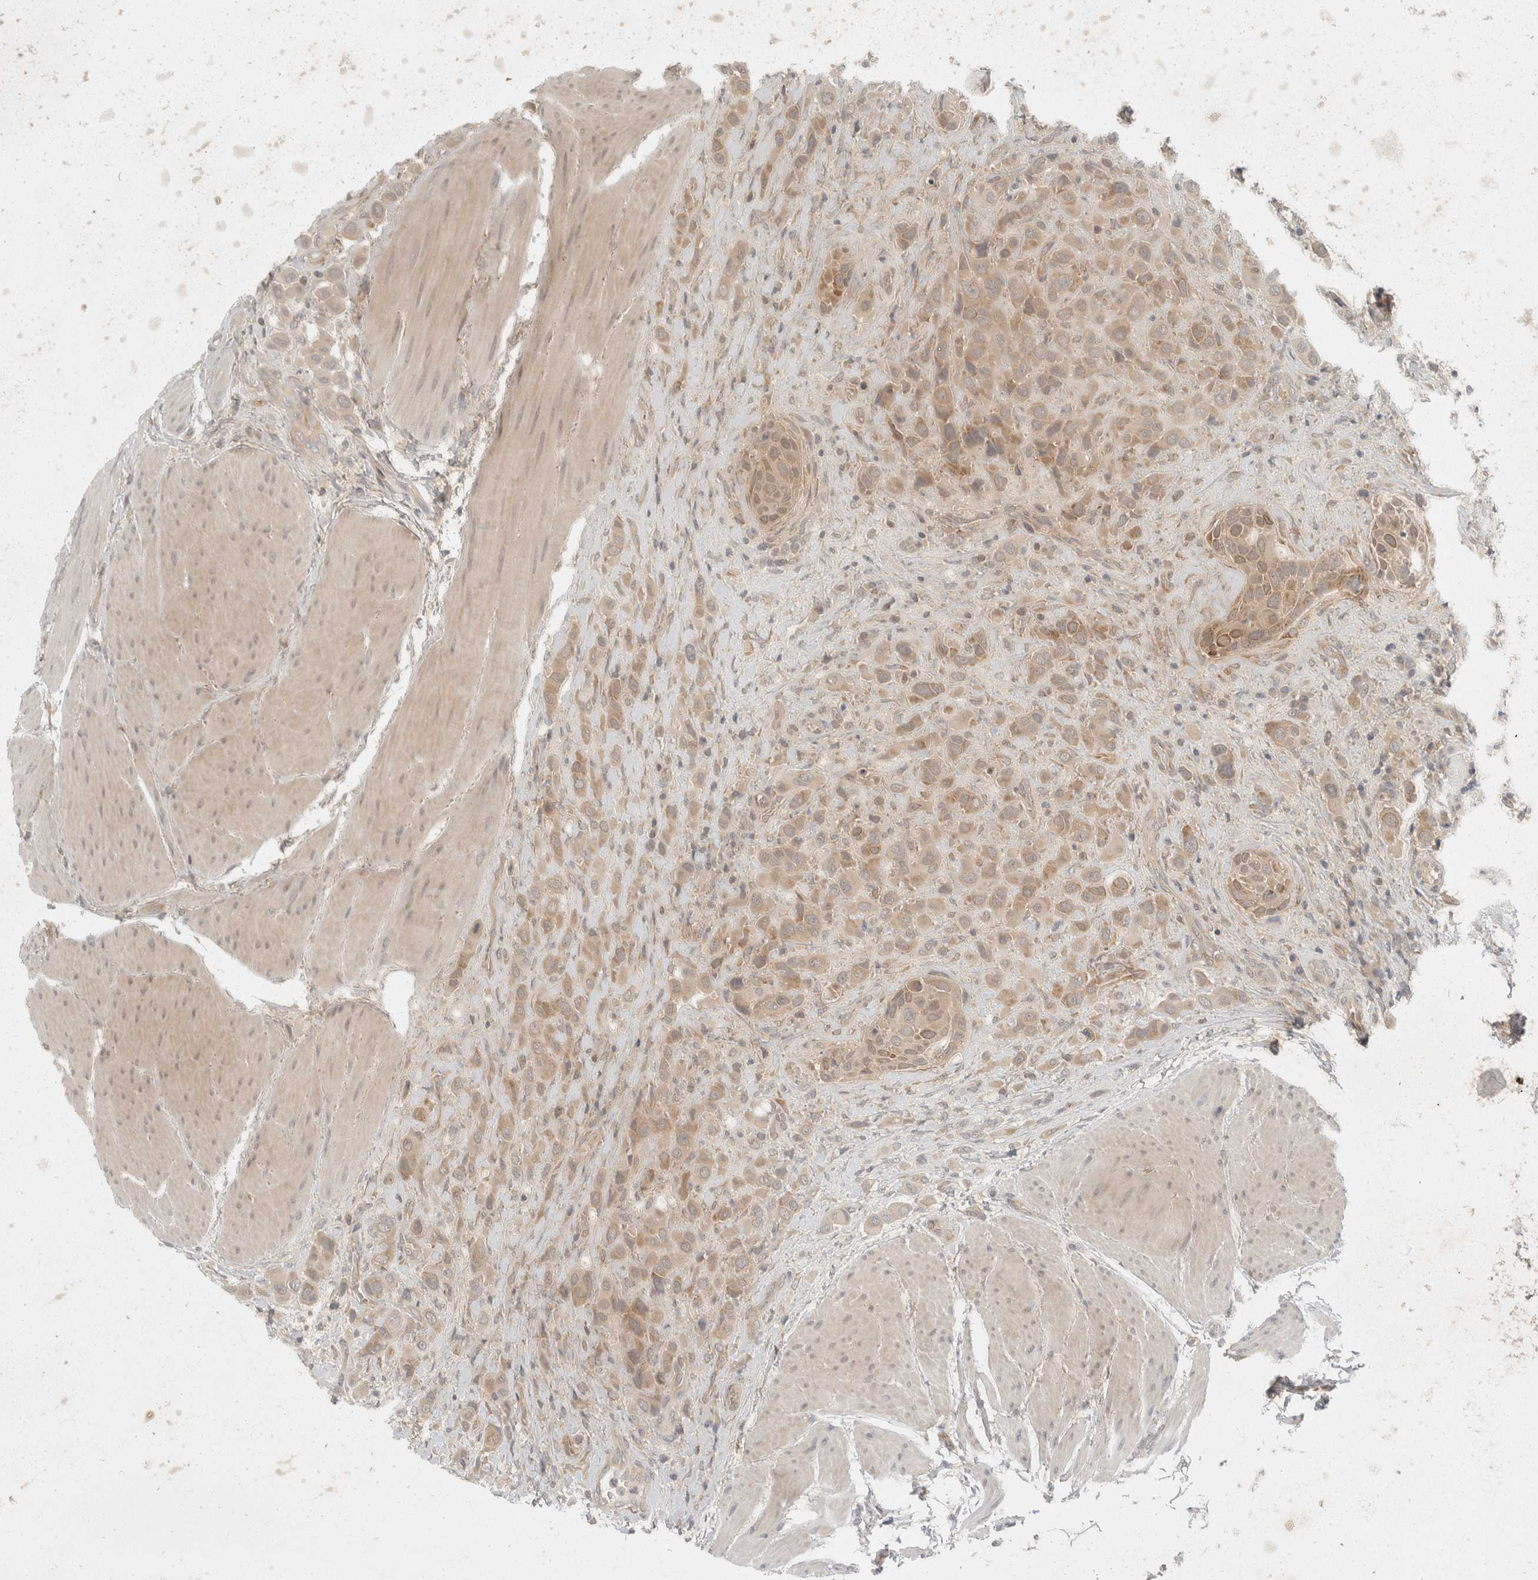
{"staining": {"intensity": "weak", "quantity": ">75%", "location": "cytoplasmic/membranous"}, "tissue": "urothelial cancer", "cell_type": "Tumor cells", "image_type": "cancer", "snomed": [{"axis": "morphology", "description": "Urothelial carcinoma, High grade"}, {"axis": "topography", "description": "Urinary bladder"}], "caption": "Protein expression analysis of human high-grade urothelial carcinoma reveals weak cytoplasmic/membranous positivity in approximately >75% of tumor cells.", "gene": "EIF4G3", "patient": {"sex": "male", "age": 50}}